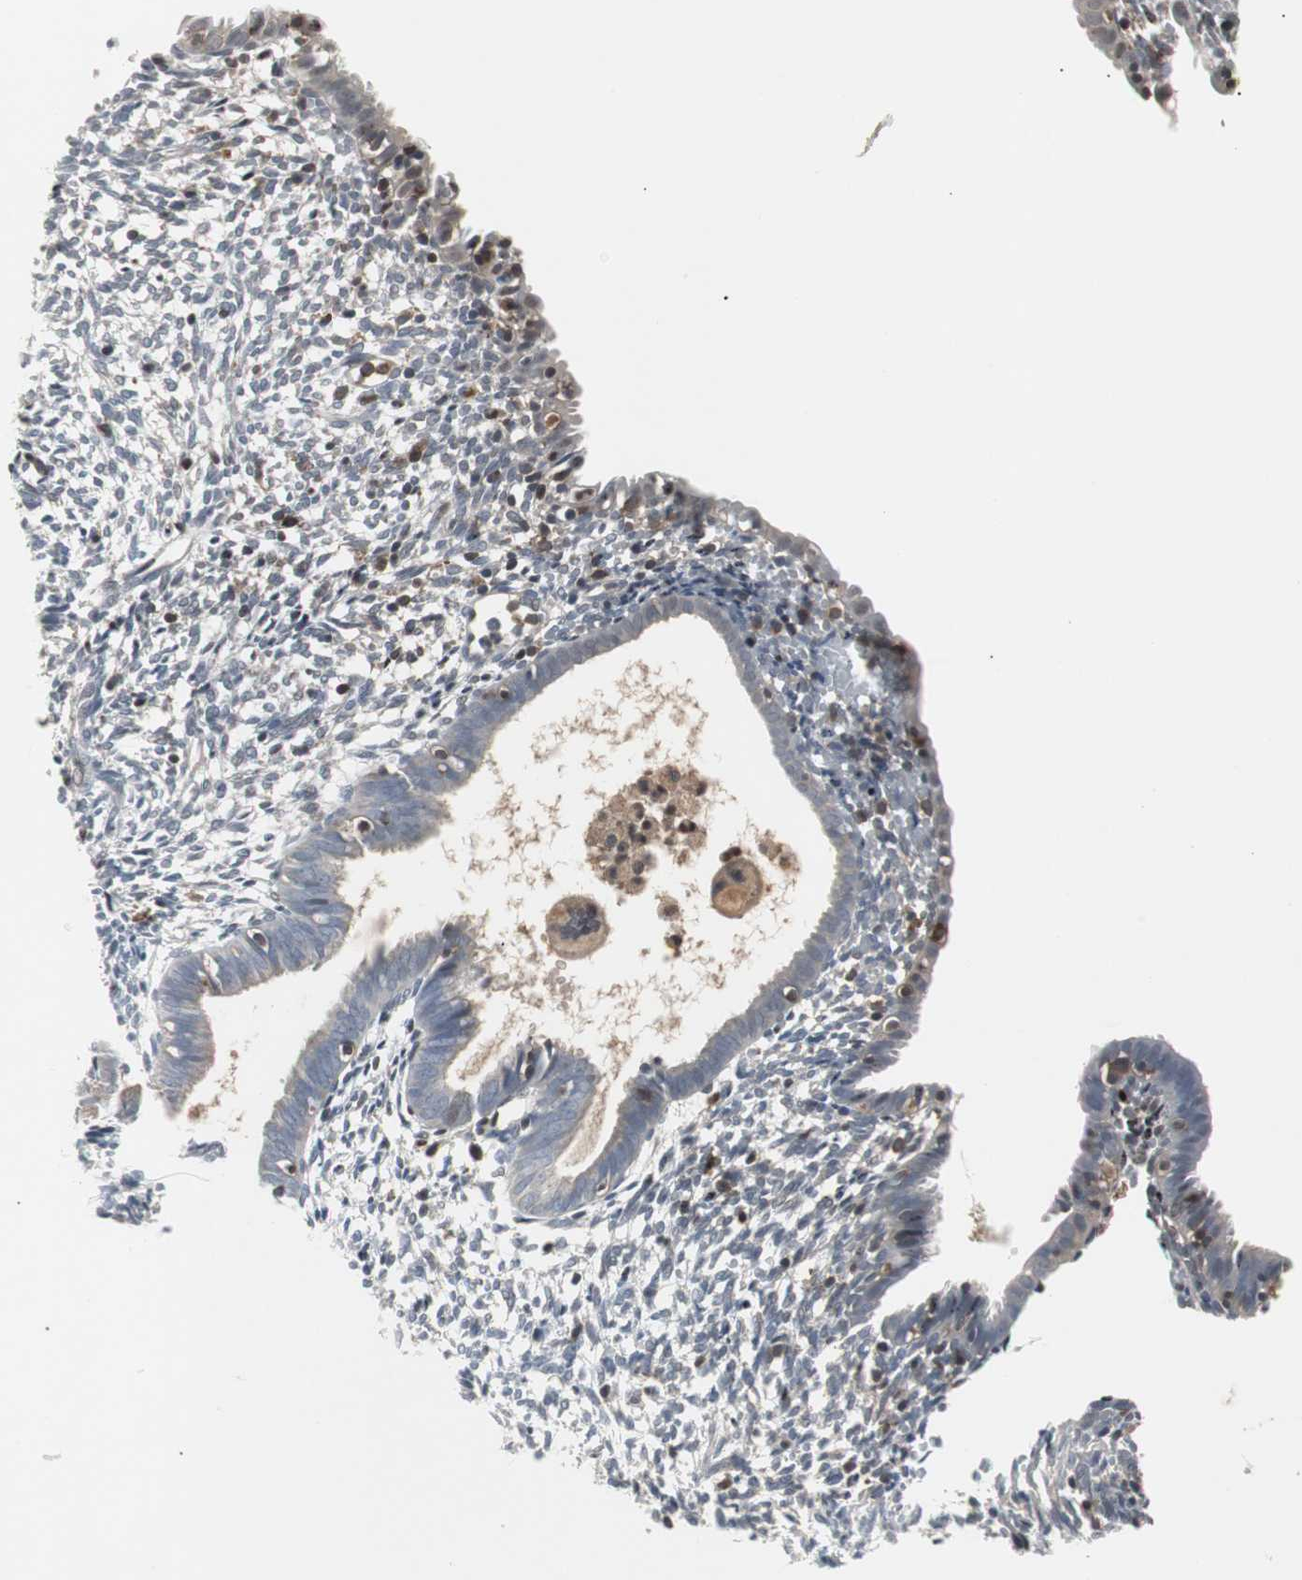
{"staining": {"intensity": "moderate", "quantity": "<25%", "location": "nuclear"}, "tissue": "endometrium", "cell_type": "Cells in endometrial stroma", "image_type": "normal", "snomed": [{"axis": "morphology", "description": "Normal tissue, NOS"}, {"axis": "morphology", "description": "Atrophy, NOS"}, {"axis": "topography", "description": "Uterus"}, {"axis": "topography", "description": "Endometrium"}], "caption": "Immunohistochemistry (DAB) staining of unremarkable endometrium shows moderate nuclear protein positivity in about <25% of cells in endometrial stroma.", "gene": "GRK2", "patient": {"sex": "female", "age": 68}}